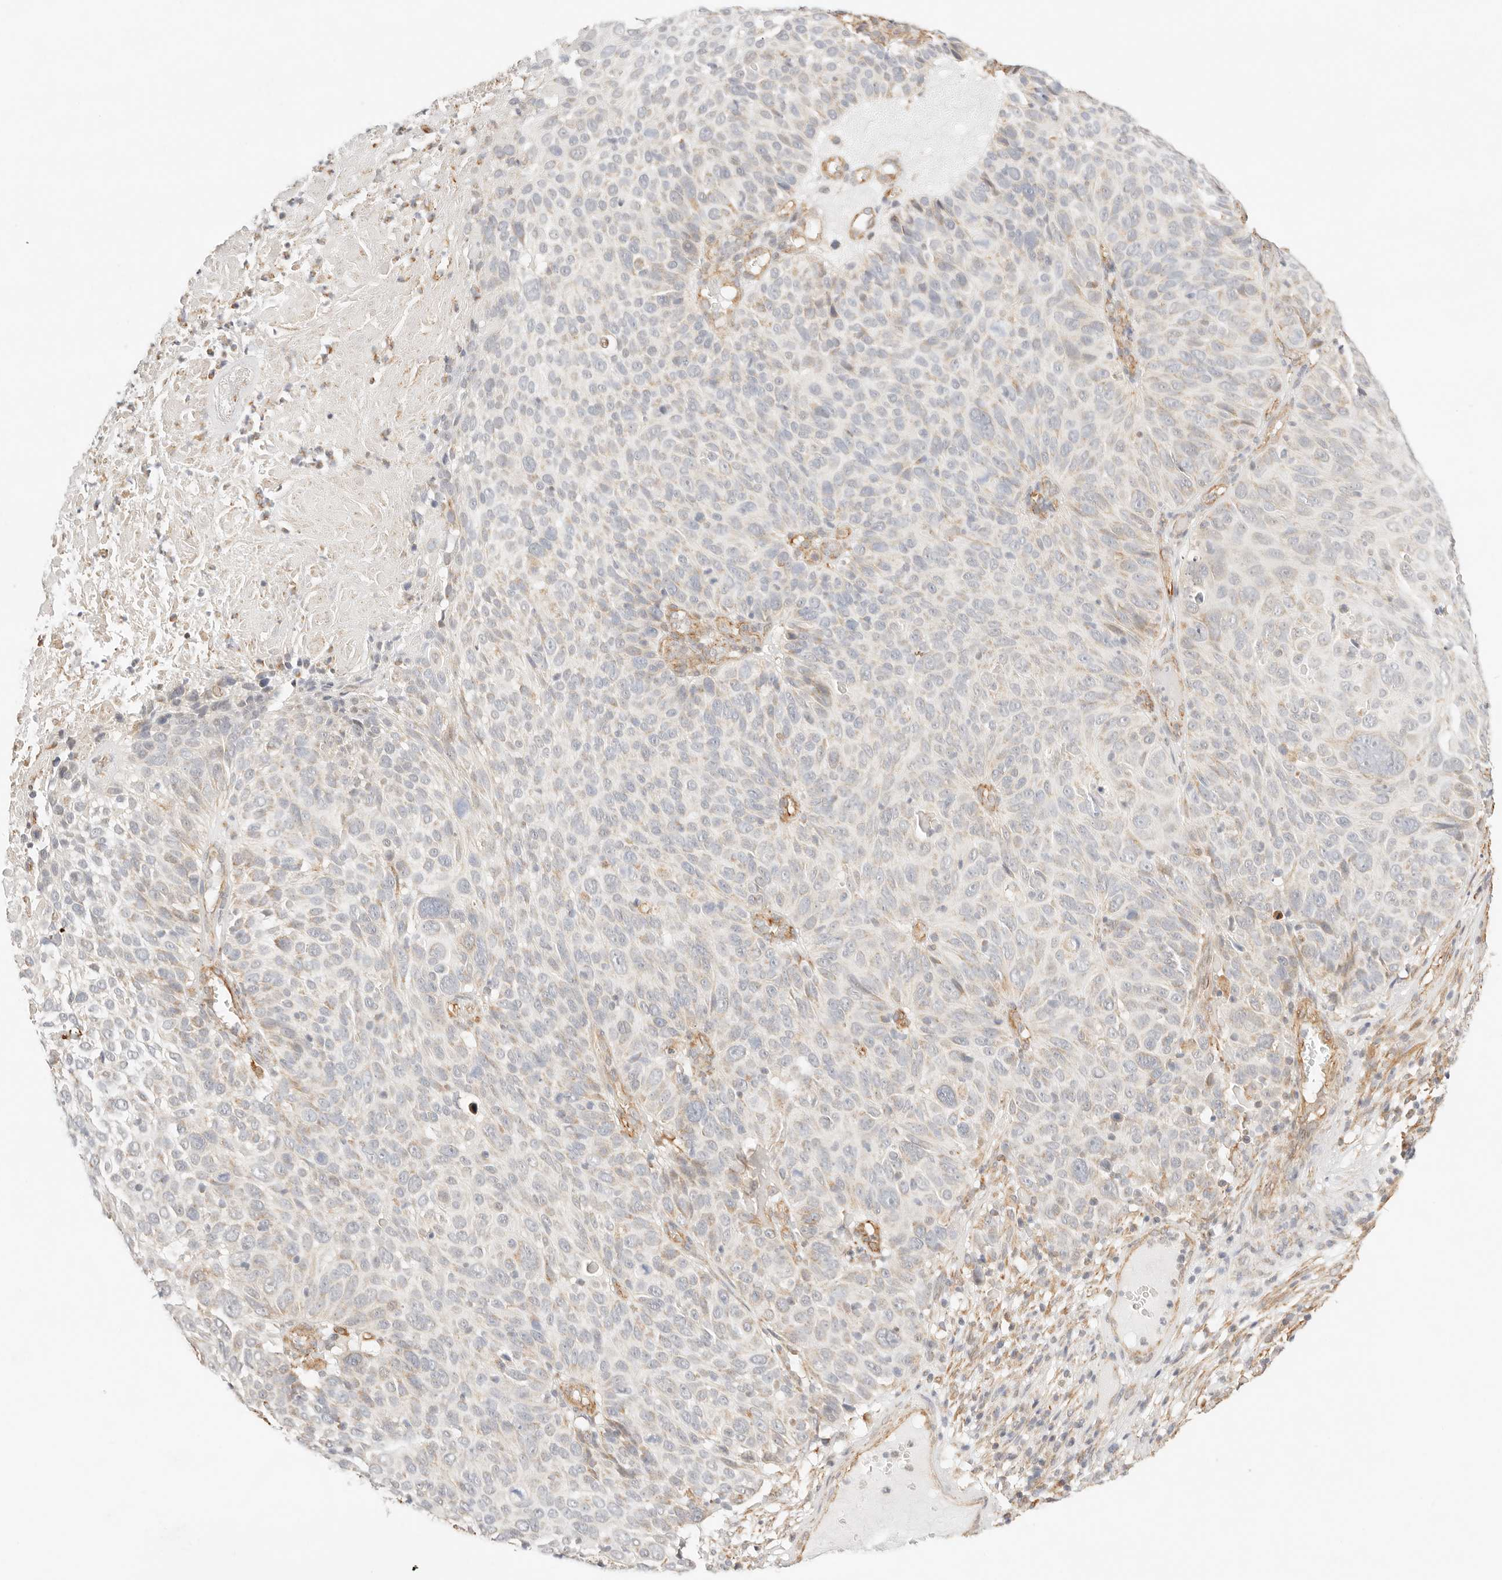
{"staining": {"intensity": "weak", "quantity": "<25%", "location": "cytoplasmic/membranous"}, "tissue": "cervical cancer", "cell_type": "Tumor cells", "image_type": "cancer", "snomed": [{"axis": "morphology", "description": "Squamous cell carcinoma, NOS"}, {"axis": "topography", "description": "Cervix"}], "caption": "Cervical squamous cell carcinoma was stained to show a protein in brown. There is no significant positivity in tumor cells. (DAB (3,3'-diaminobenzidine) immunohistochemistry (IHC) with hematoxylin counter stain).", "gene": "ZC3H11A", "patient": {"sex": "female", "age": 74}}